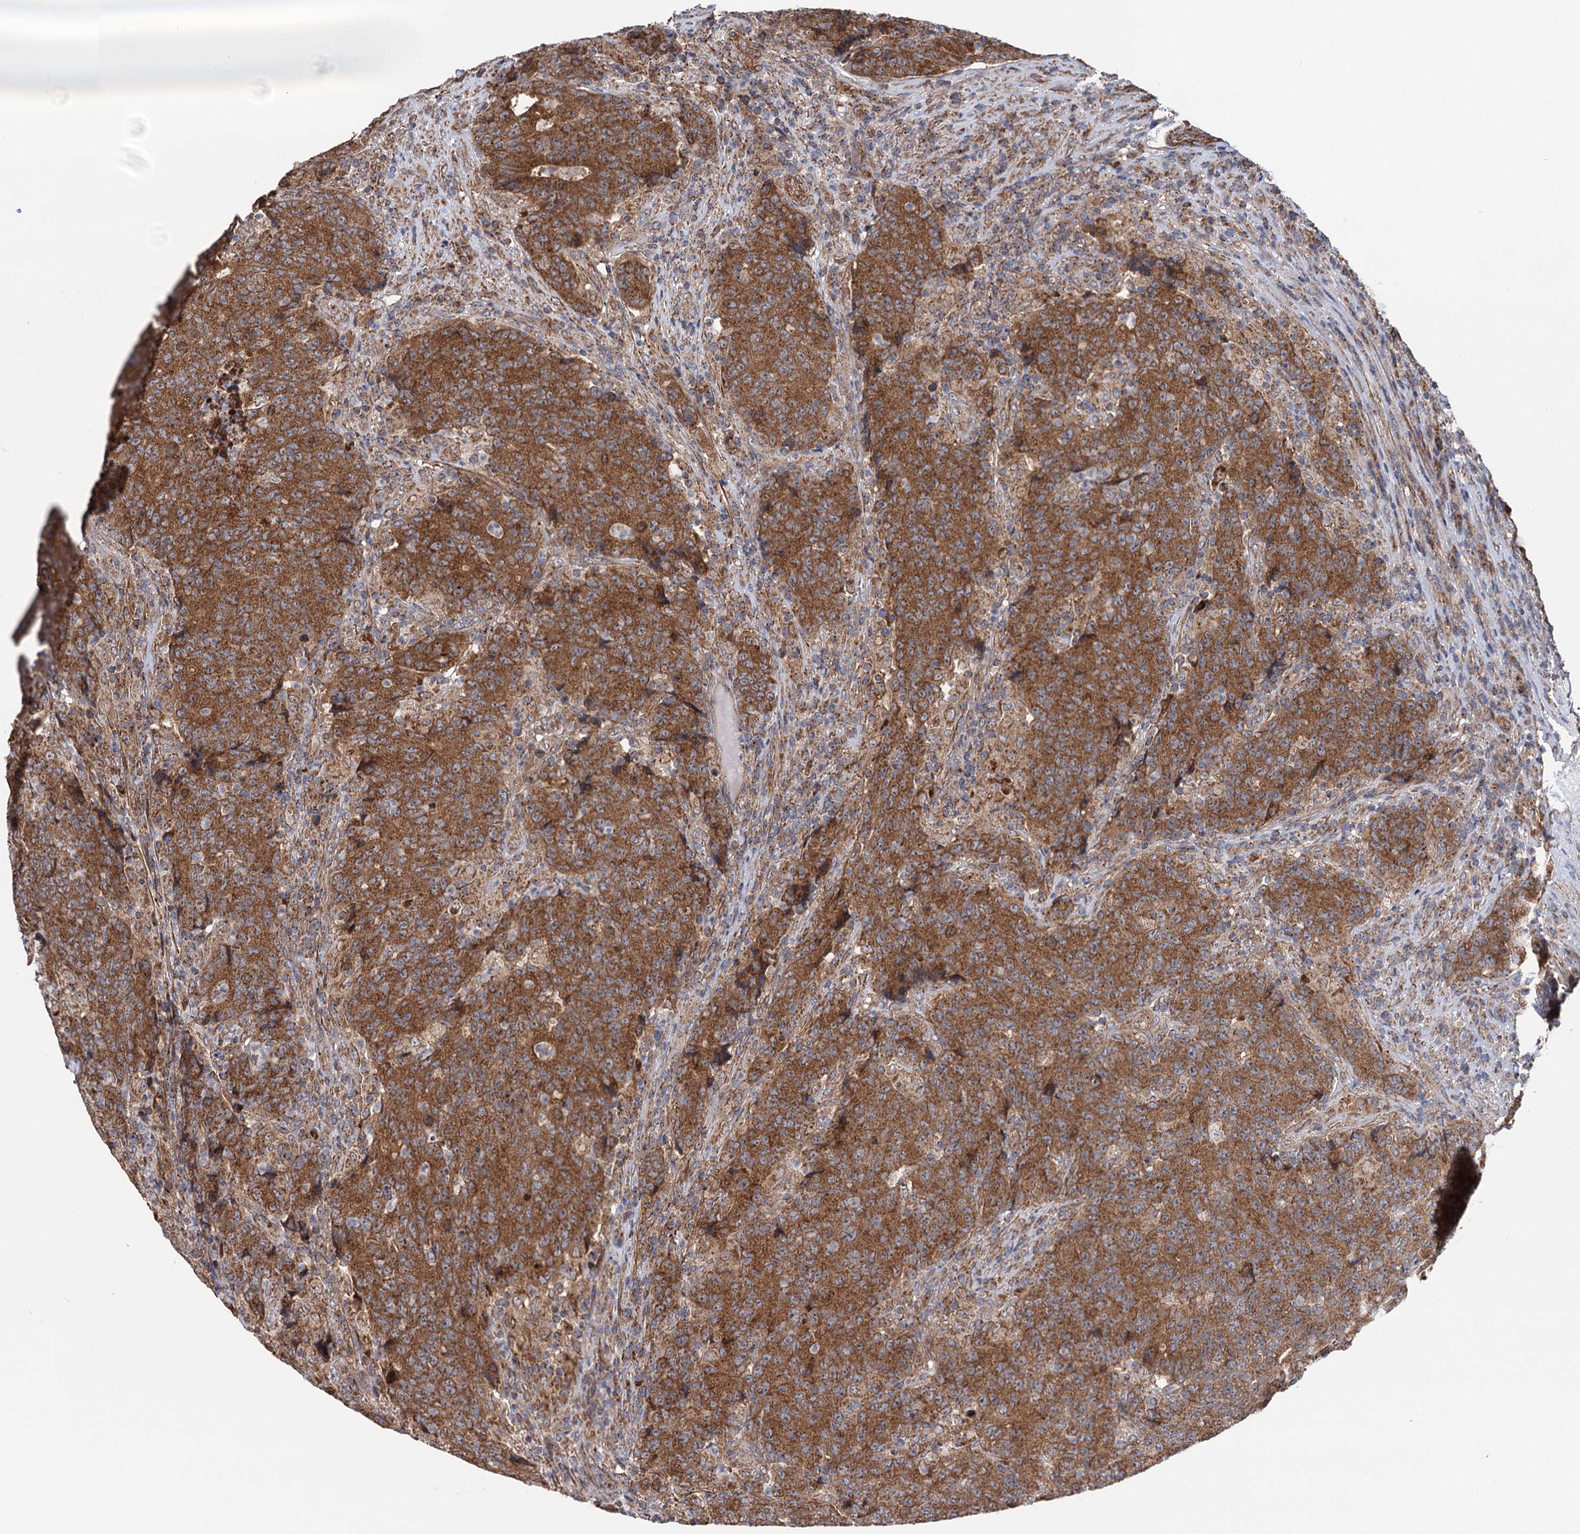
{"staining": {"intensity": "moderate", "quantity": ">75%", "location": "cytoplasmic/membranous"}, "tissue": "colorectal cancer", "cell_type": "Tumor cells", "image_type": "cancer", "snomed": [{"axis": "morphology", "description": "Adenocarcinoma, NOS"}, {"axis": "topography", "description": "Colon"}], "caption": "IHC image of adenocarcinoma (colorectal) stained for a protein (brown), which demonstrates medium levels of moderate cytoplasmic/membranous expression in approximately >75% of tumor cells.", "gene": "SUCLA2", "patient": {"sex": "female", "age": 75}}